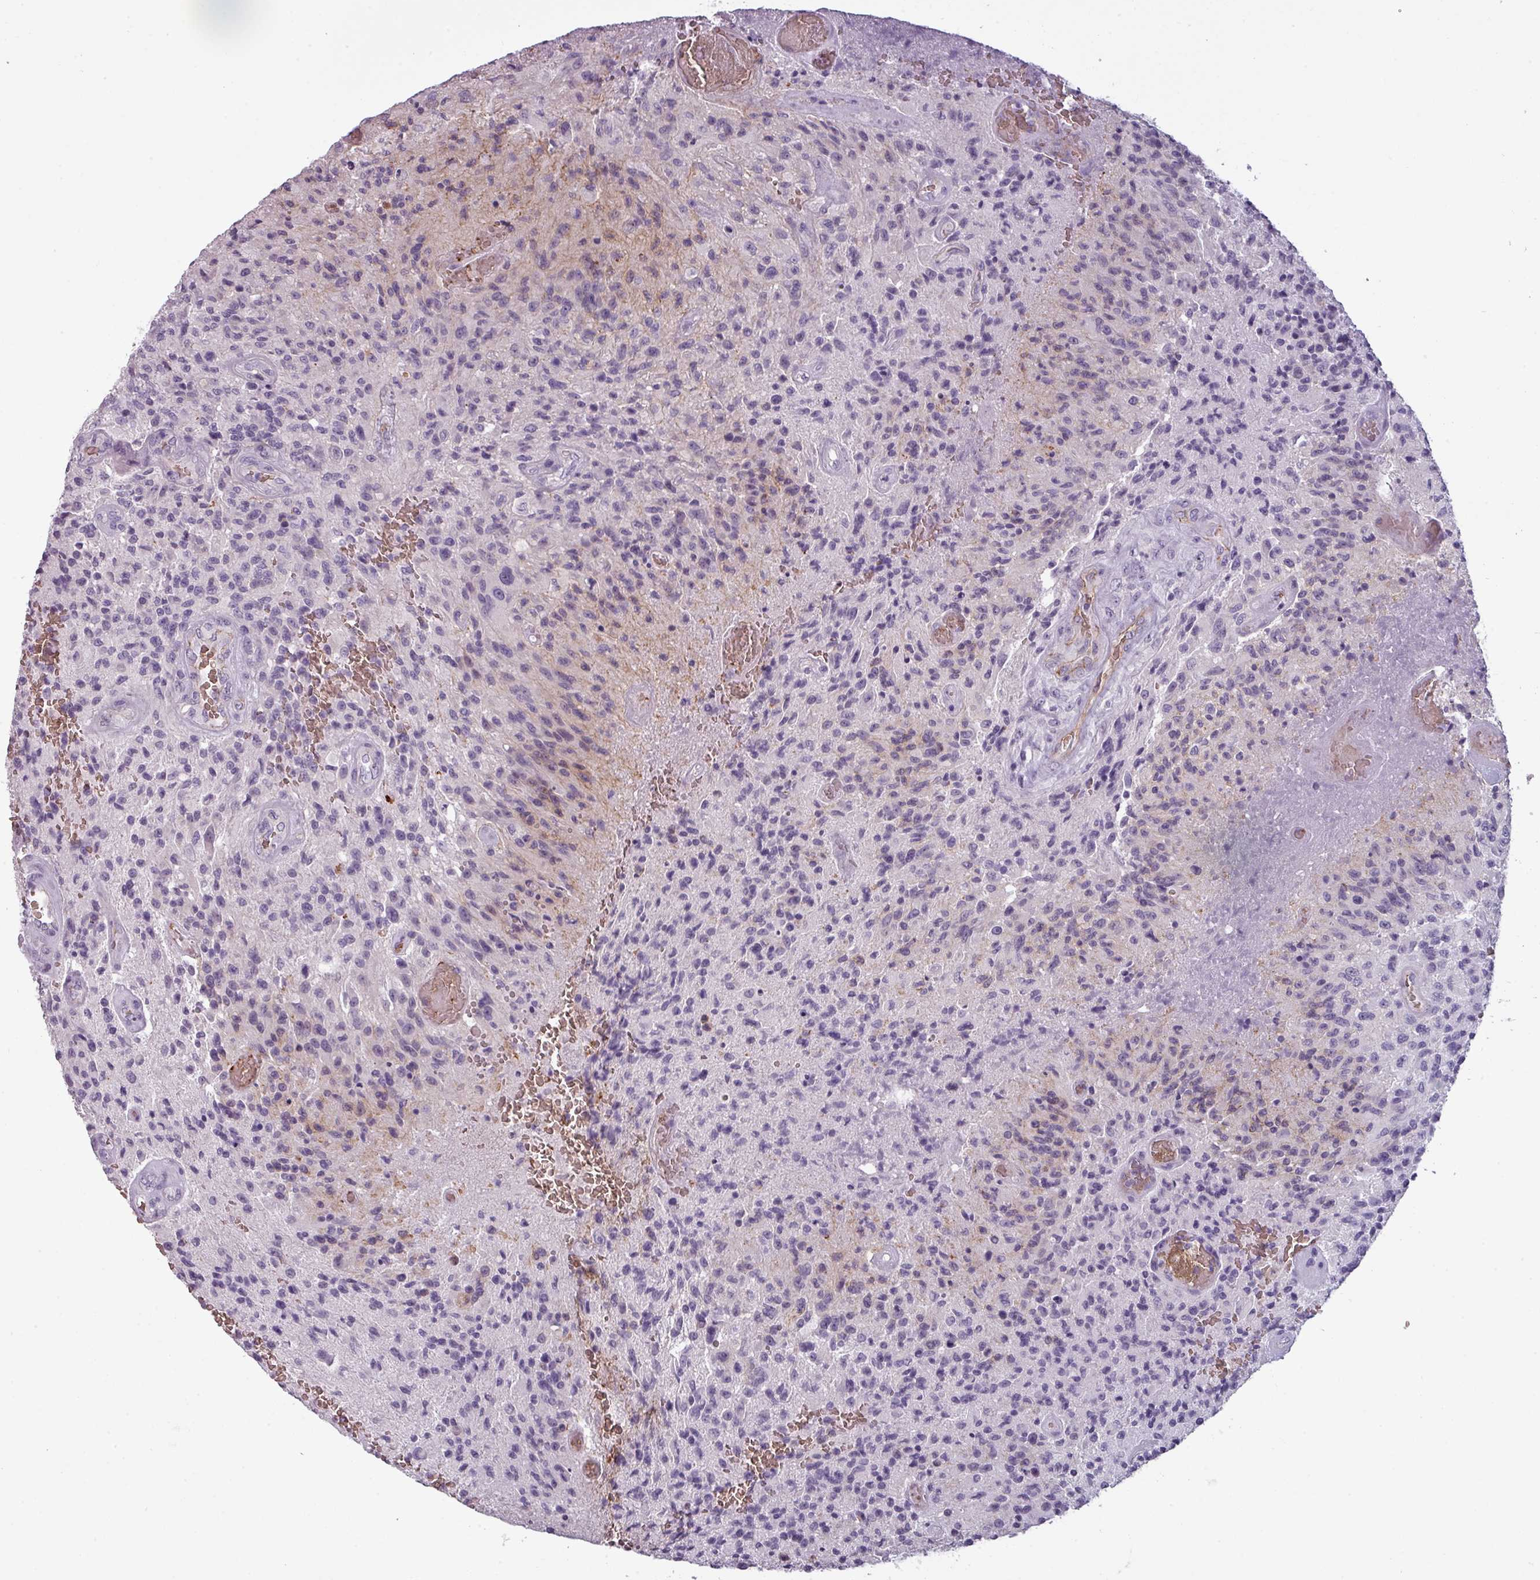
{"staining": {"intensity": "negative", "quantity": "none", "location": "none"}, "tissue": "glioma", "cell_type": "Tumor cells", "image_type": "cancer", "snomed": [{"axis": "morphology", "description": "Normal tissue, NOS"}, {"axis": "morphology", "description": "Glioma, malignant, High grade"}, {"axis": "topography", "description": "Cerebral cortex"}], "caption": "Tumor cells show no significant protein staining in glioma.", "gene": "AREL1", "patient": {"sex": "male", "age": 56}}